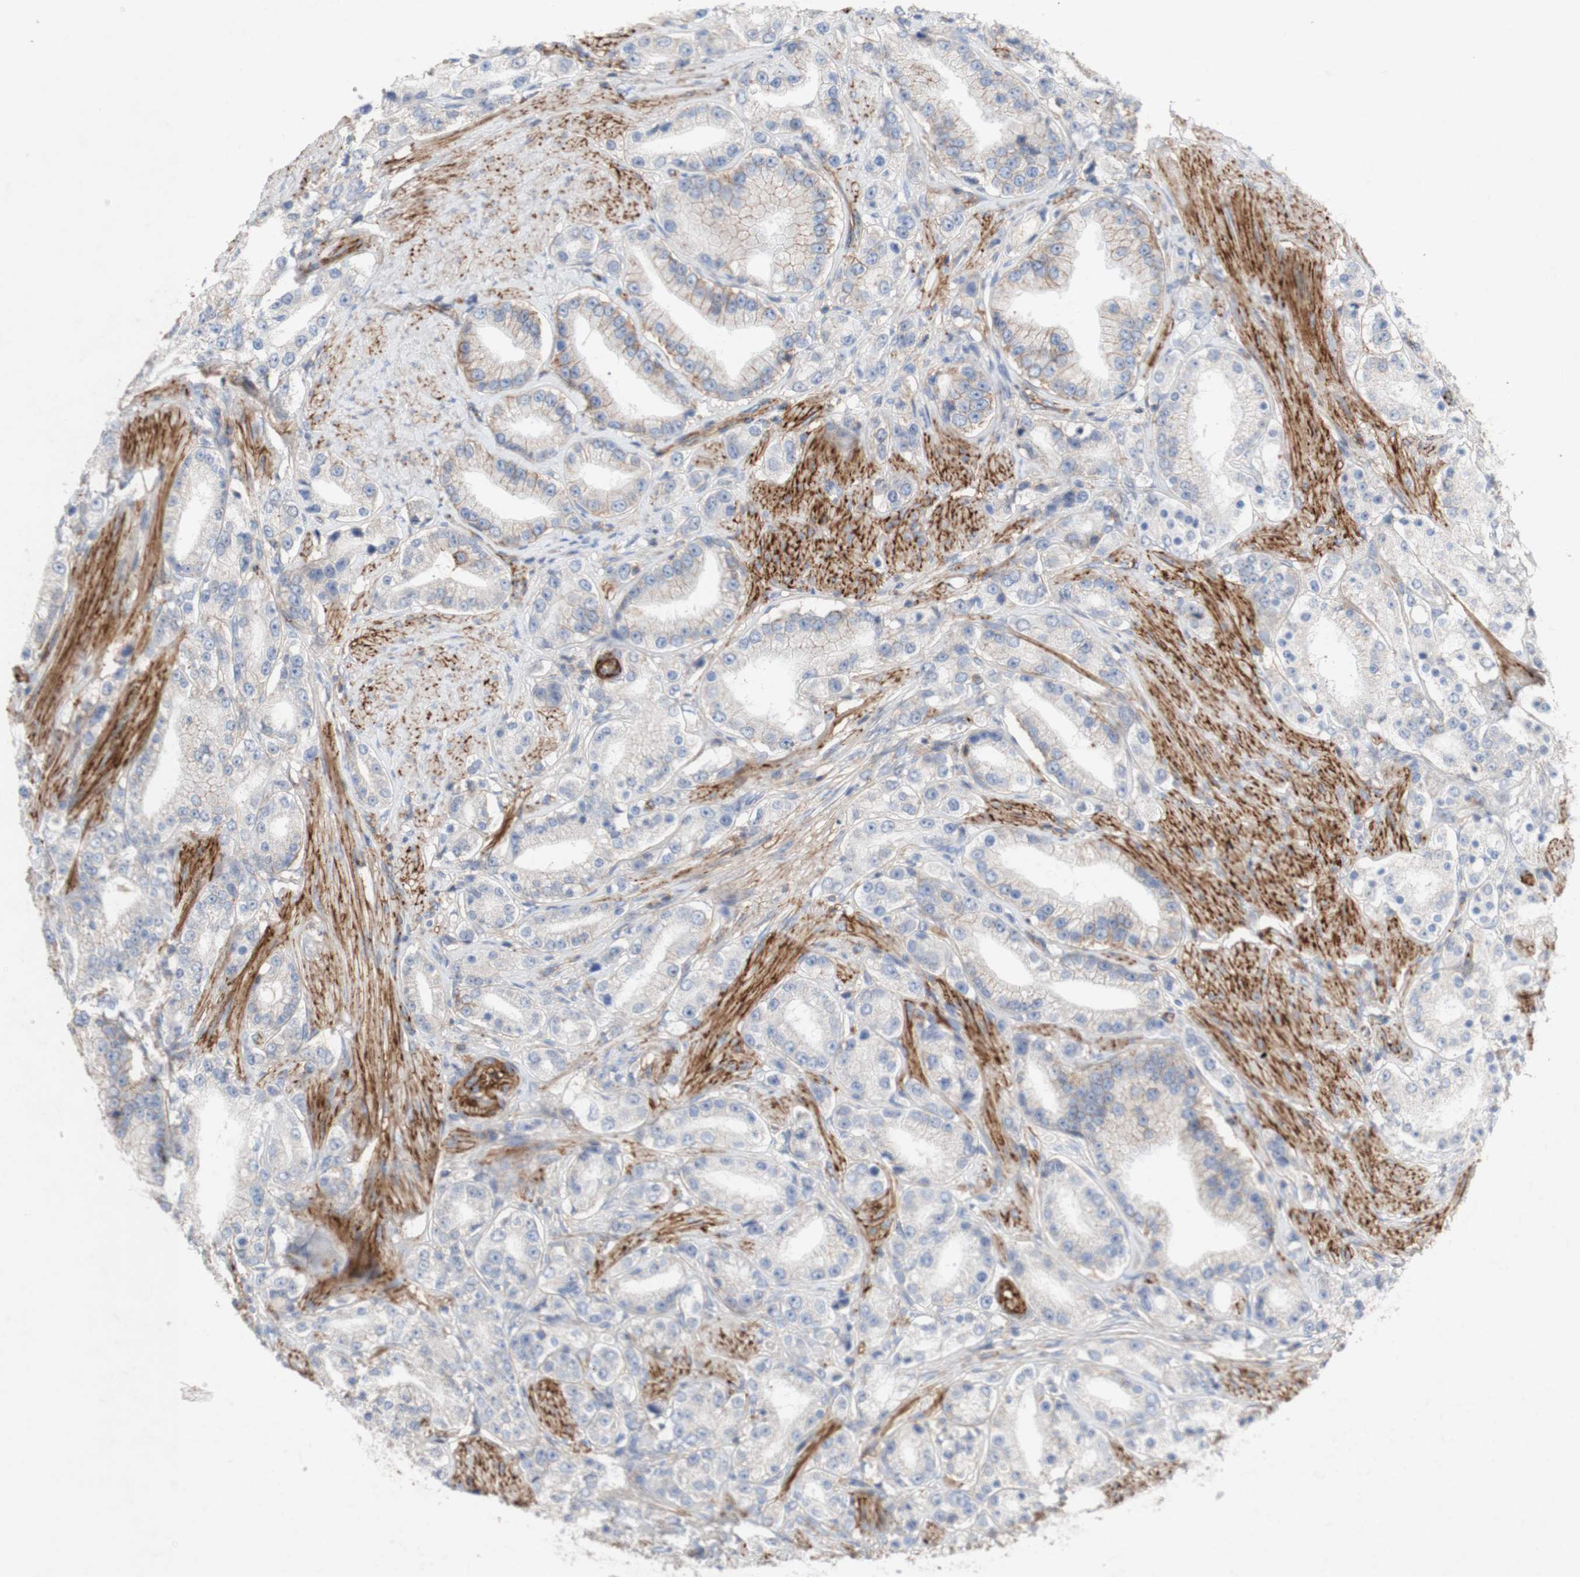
{"staining": {"intensity": "negative", "quantity": "none", "location": "none"}, "tissue": "prostate cancer", "cell_type": "Tumor cells", "image_type": "cancer", "snomed": [{"axis": "morphology", "description": "Adenocarcinoma, Low grade"}, {"axis": "topography", "description": "Prostate"}], "caption": "Tumor cells show no significant protein positivity in prostate cancer (low-grade adenocarcinoma).", "gene": "ATP2A3", "patient": {"sex": "male", "age": 63}}